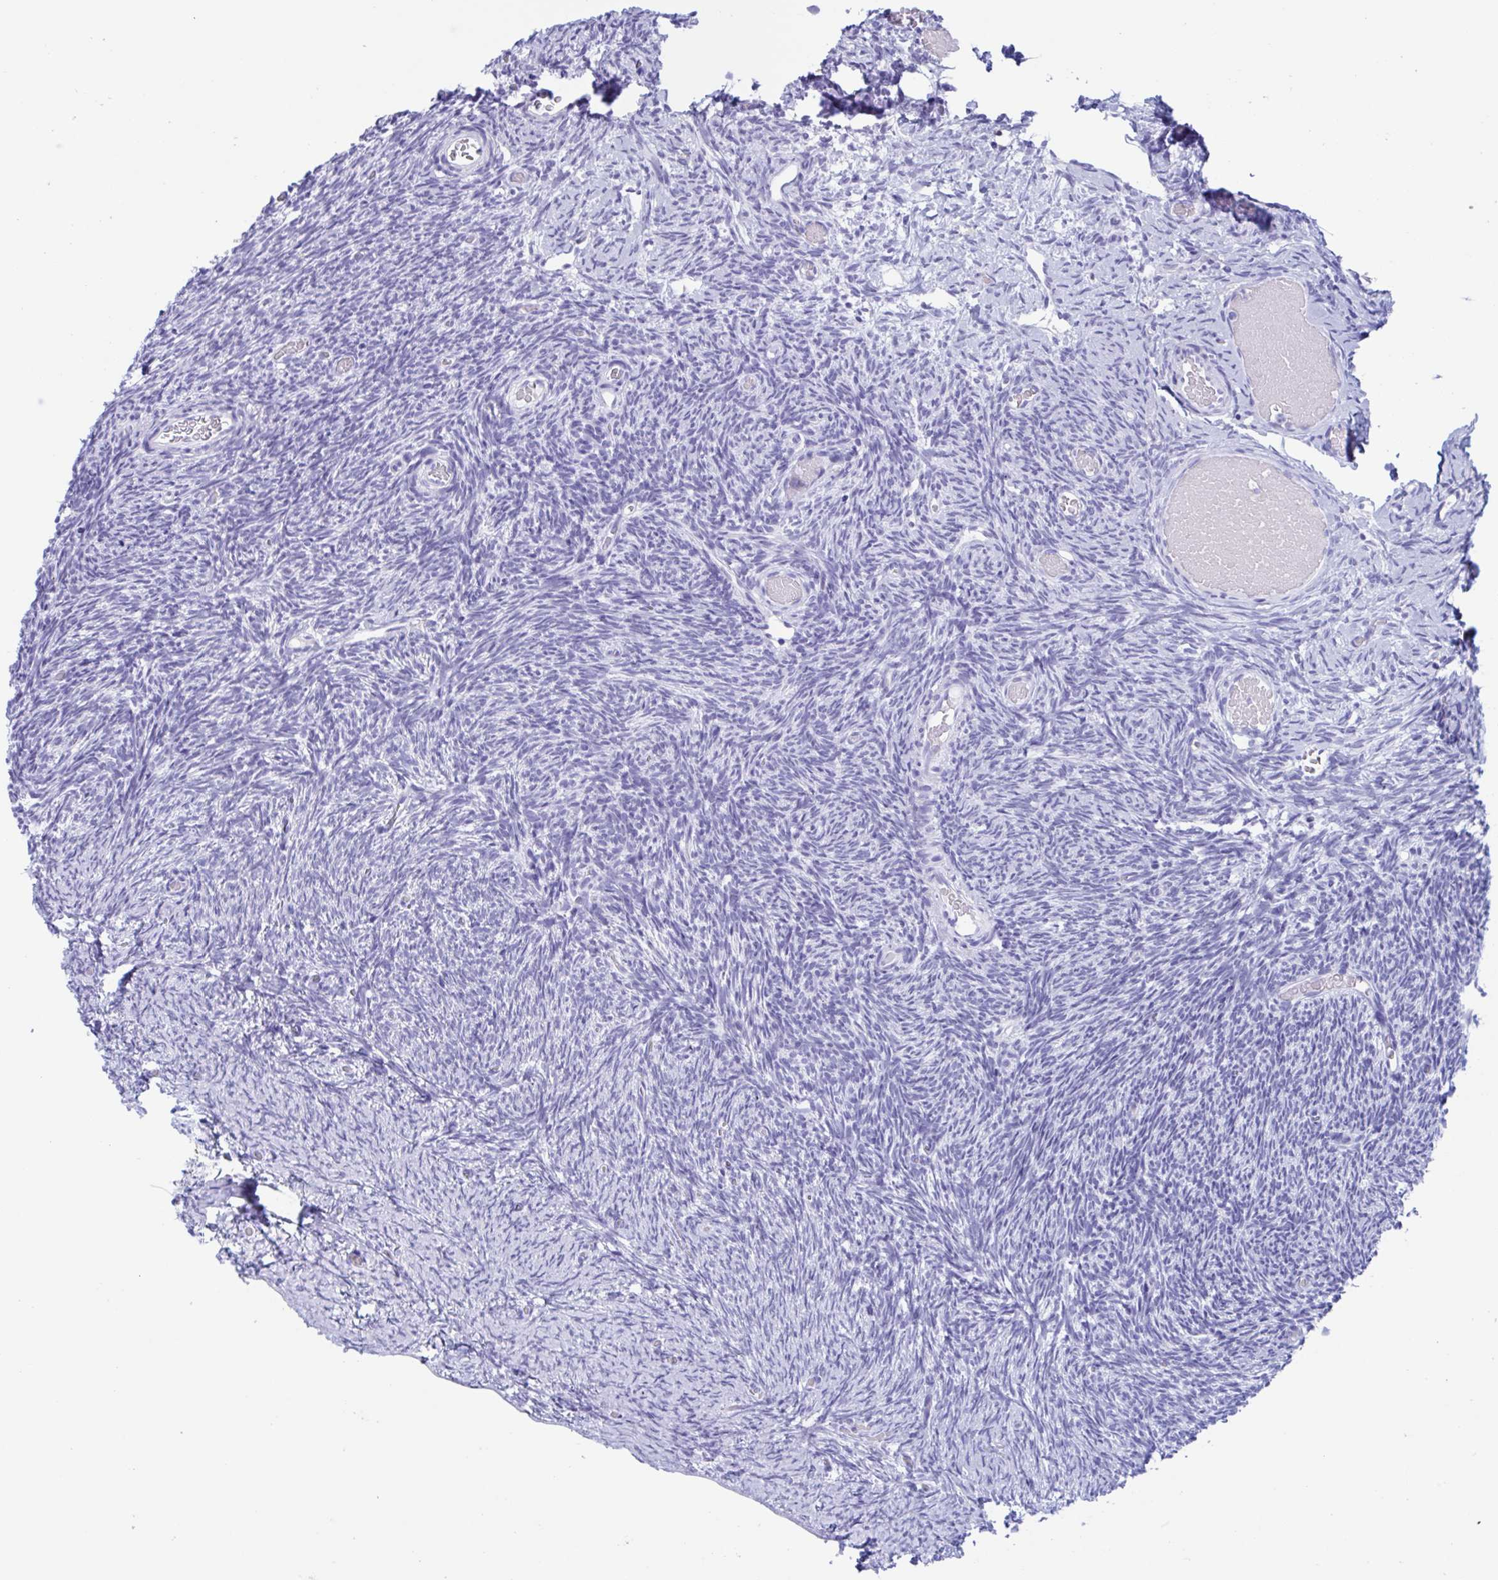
{"staining": {"intensity": "negative", "quantity": "none", "location": "none"}, "tissue": "ovary", "cell_type": "Follicle cells", "image_type": "normal", "snomed": [{"axis": "morphology", "description": "Normal tissue, NOS"}, {"axis": "topography", "description": "Ovary"}], "caption": "Immunohistochemistry image of benign ovary: human ovary stained with DAB (3,3'-diaminobenzidine) displays no significant protein positivity in follicle cells. The staining is performed using DAB (3,3'-diaminobenzidine) brown chromogen with nuclei counter-stained in using hematoxylin.", "gene": "ZNF850", "patient": {"sex": "female", "age": 39}}